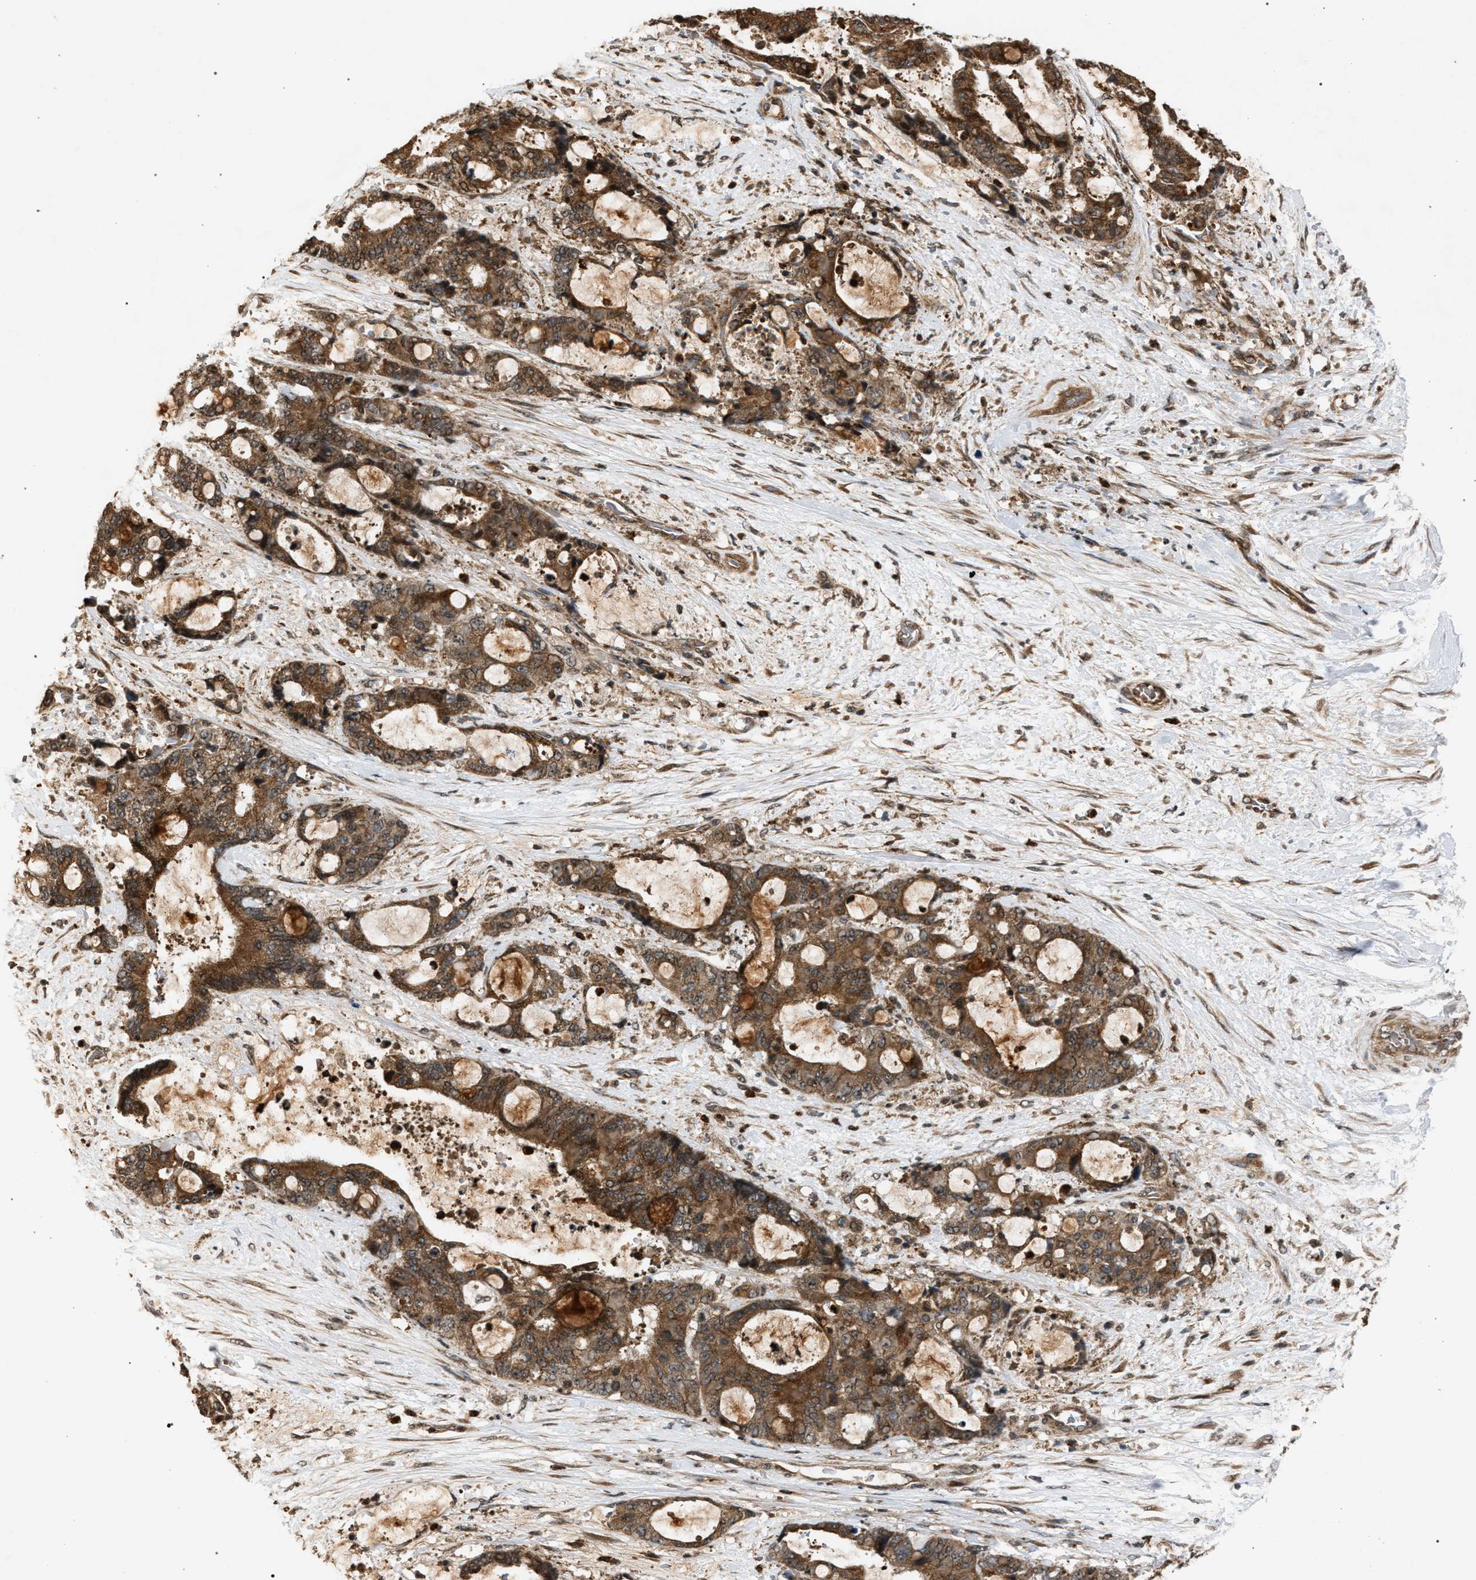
{"staining": {"intensity": "moderate", "quantity": ">75%", "location": "cytoplasmic/membranous"}, "tissue": "liver cancer", "cell_type": "Tumor cells", "image_type": "cancer", "snomed": [{"axis": "morphology", "description": "Normal tissue, NOS"}, {"axis": "morphology", "description": "Cholangiocarcinoma"}, {"axis": "topography", "description": "Liver"}, {"axis": "topography", "description": "Peripheral nerve tissue"}], "caption": "Immunohistochemistry (IHC) photomicrograph of neoplastic tissue: liver cholangiocarcinoma stained using IHC shows medium levels of moderate protein expression localized specifically in the cytoplasmic/membranous of tumor cells, appearing as a cytoplasmic/membranous brown color.", "gene": "IRAK4", "patient": {"sex": "female", "age": 73}}